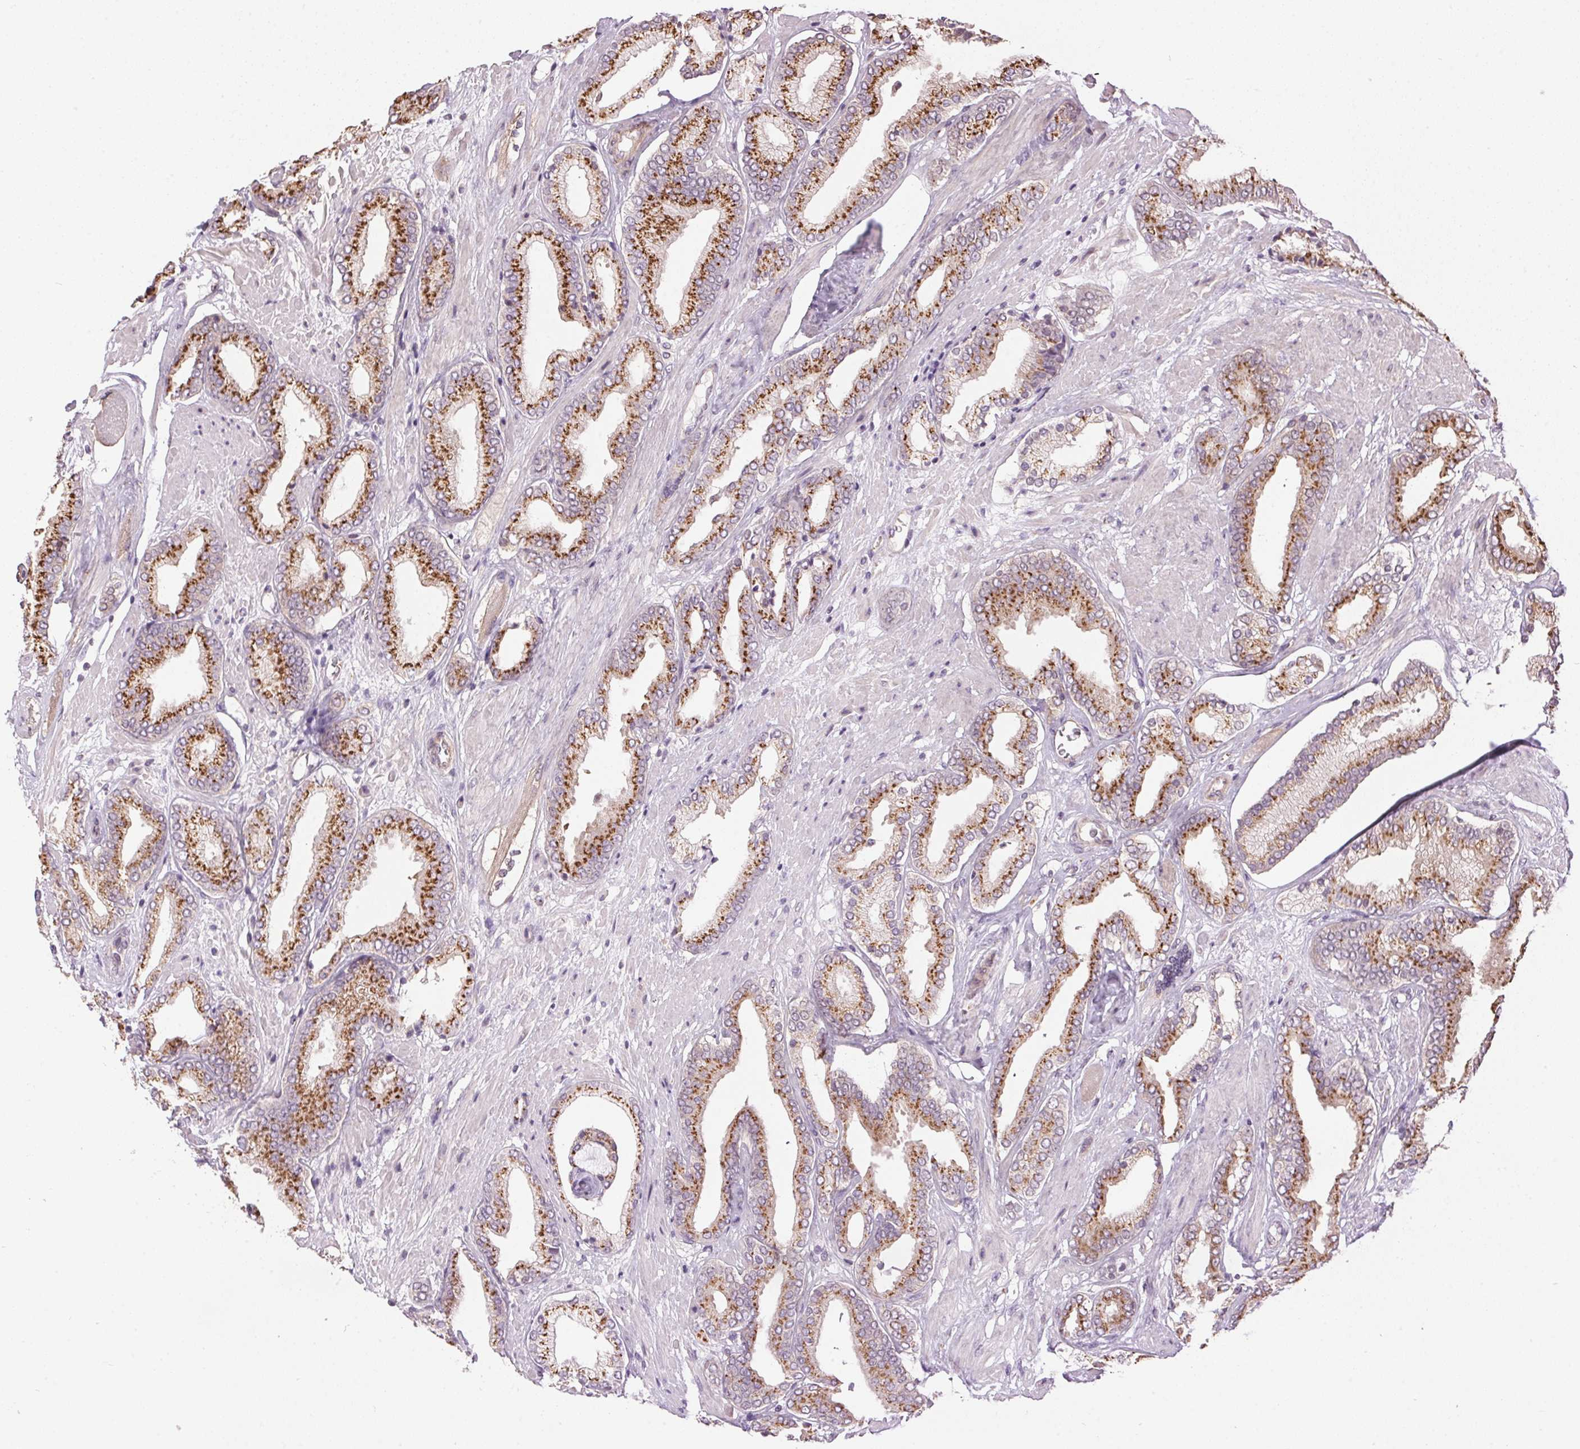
{"staining": {"intensity": "strong", "quantity": "25%-75%", "location": "cytoplasmic/membranous"}, "tissue": "prostate cancer", "cell_type": "Tumor cells", "image_type": "cancer", "snomed": [{"axis": "morphology", "description": "Adenocarcinoma, High grade"}, {"axis": "topography", "description": "Prostate"}], "caption": "Immunohistochemical staining of human high-grade adenocarcinoma (prostate) exhibits high levels of strong cytoplasmic/membranous protein expression in about 25%-75% of tumor cells. Nuclei are stained in blue.", "gene": "GOLPH3", "patient": {"sex": "male", "age": 56}}